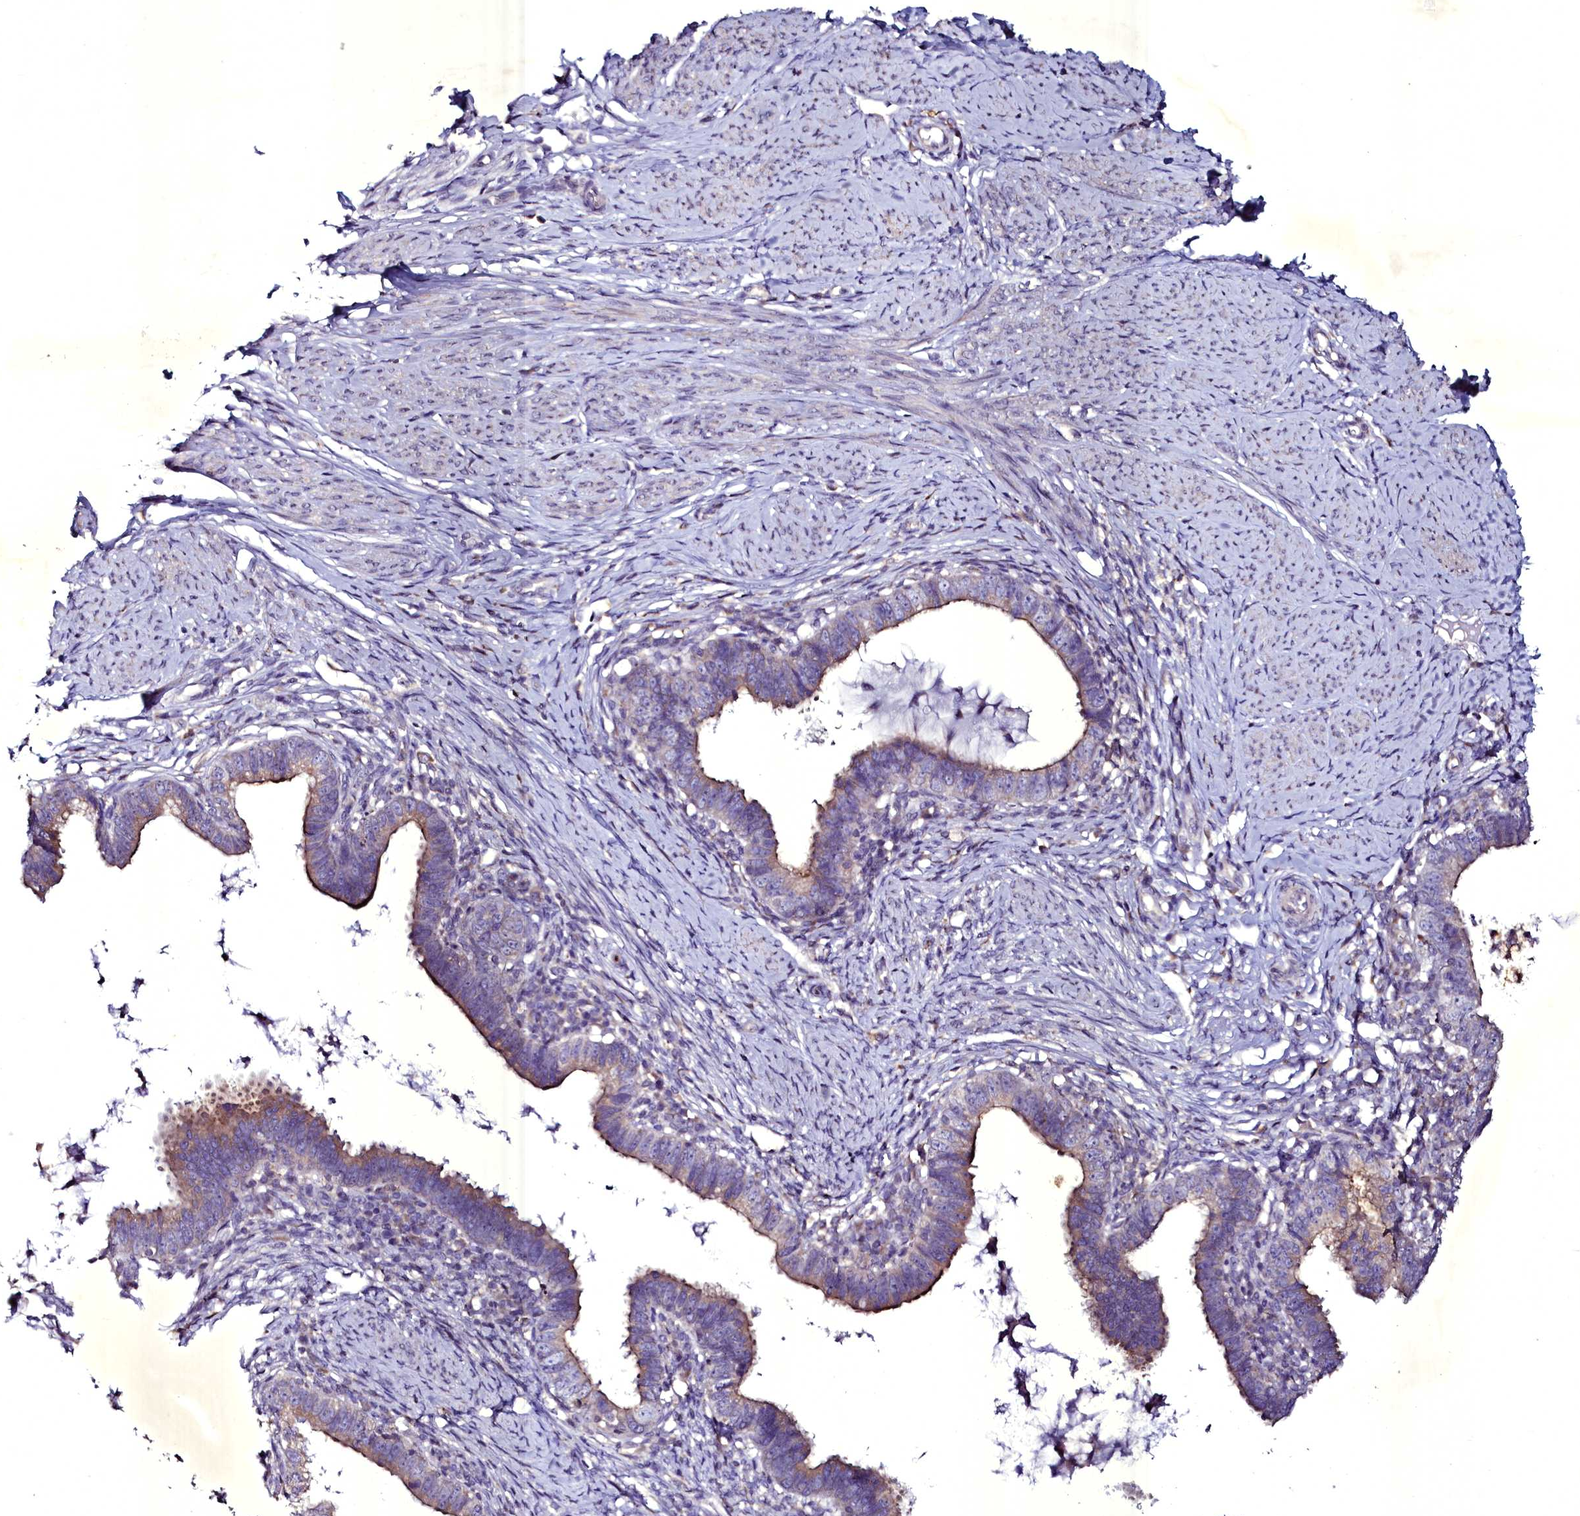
{"staining": {"intensity": "moderate", "quantity": "<25%", "location": "cytoplasmic/membranous"}, "tissue": "cervical cancer", "cell_type": "Tumor cells", "image_type": "cancer", "snomed": [{"axis": "morphology", "description": "Adenocarcinoma, NOS"}, {"axis": "topography", "description": "Cervix"}], "caption": "Immunohistochemical staining of cervical cancer (adenocarcinoma) displays moderate cytoplasmic/membranous protein positivity in approximately <25% of tumor cells. (DAB (3,3'-diaminobenzidine) IHC, brown staining for protein, blue staining for nuclei).", "gene": "SELENOT", "patient": {"sex": "female", "age": 36}}